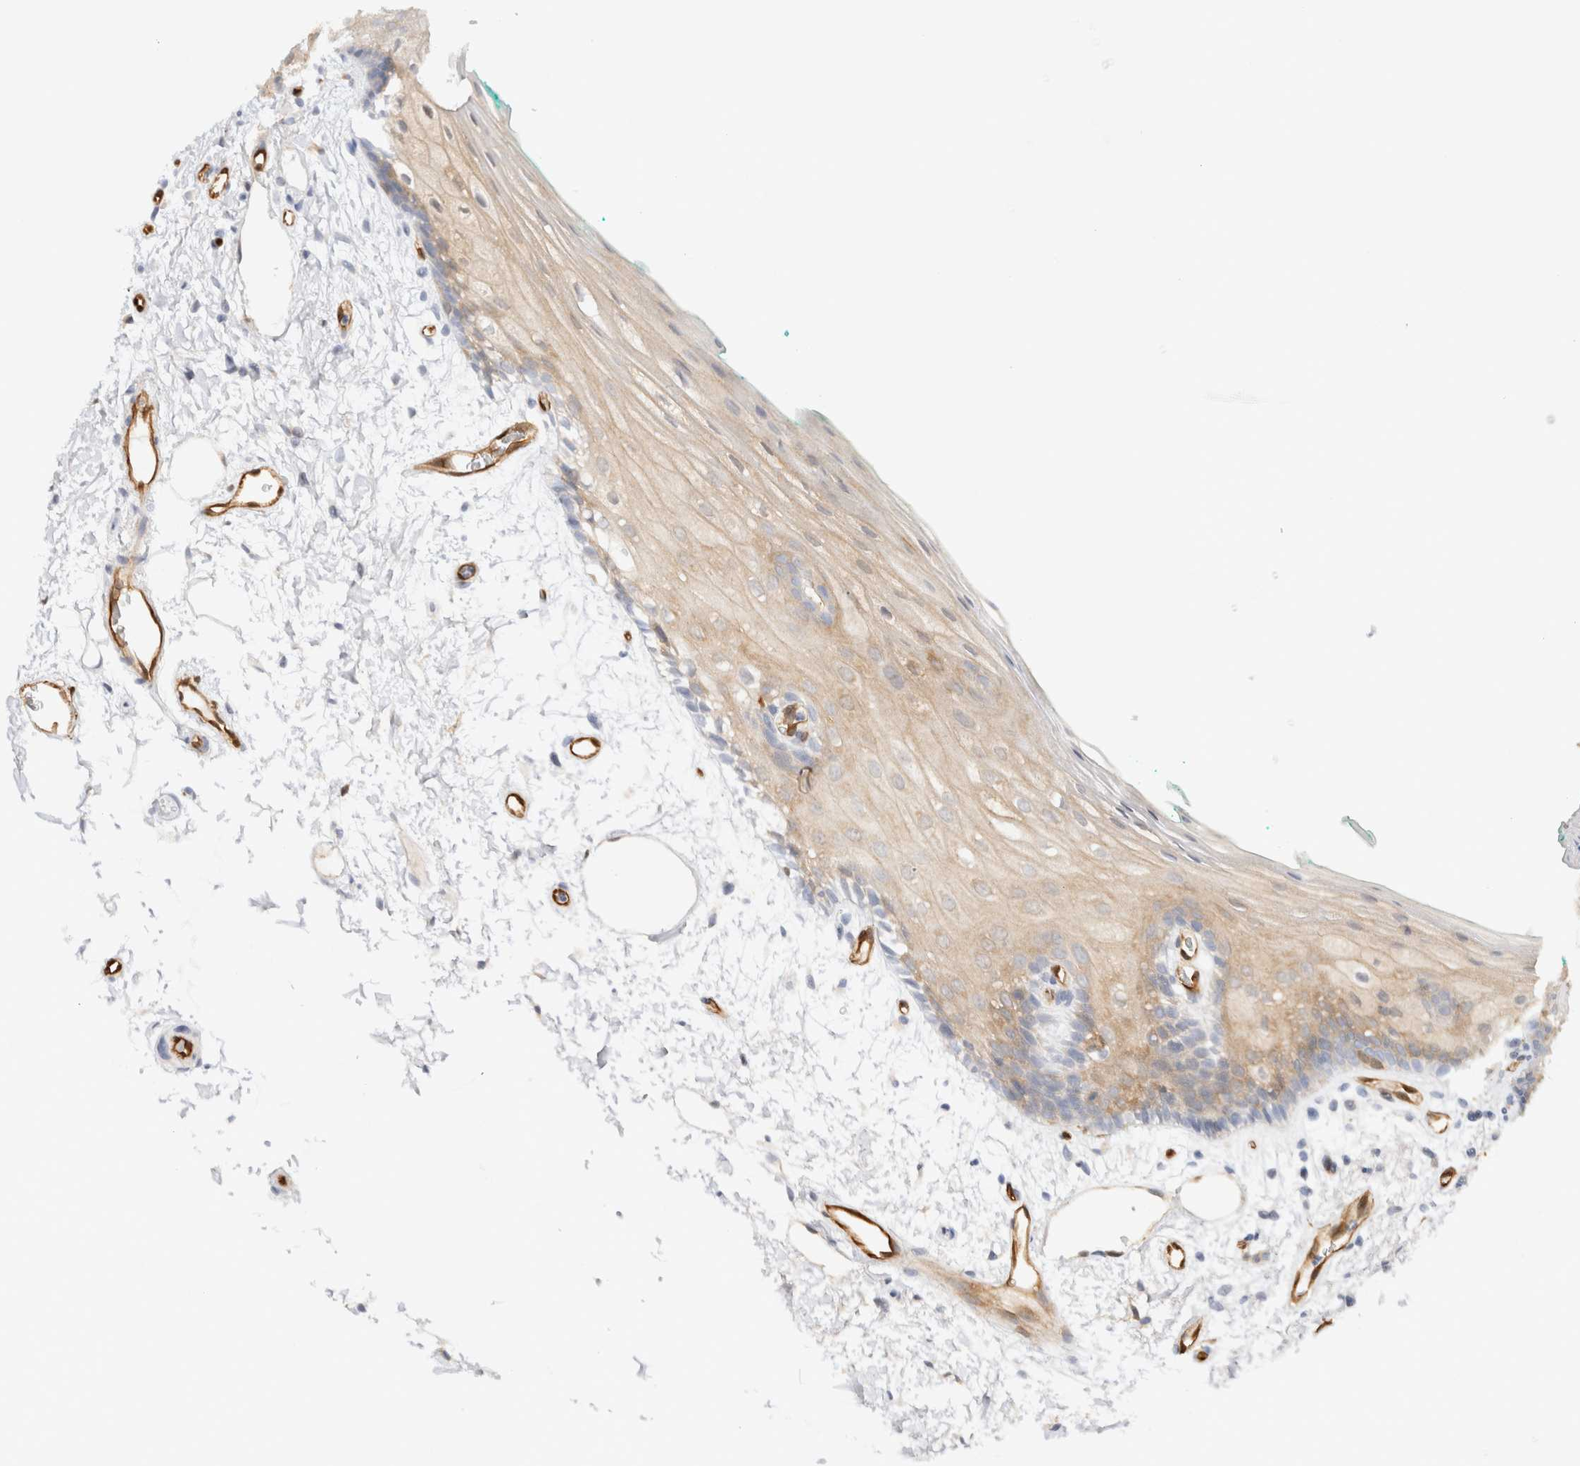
{"staining": {"intensity": "weak", "quantity": ">75%", "location": "cytoplasmic/membranous"}, "tissue": "oral mucosa", "cell_type": "Squamous epithelial cells", "image_type": "normal", "snomed": [{"axis": "morphology", "description": "Normal tissue, NOS"}, {"axis": "topography", "description": "Skeletal muscle"}, {"axis": "topography", "description": "Oral tissue"}, {"axis": "topography", "description": "Peripheral nerve tissue"}], "caption": "Immunohistochemistry (DAB (3,3'-diaminobenzidine)) staining of unremarkable human oral mucosa displays weak cytoplasmic/membranous protein expression in approximately >75% of squamous epithelial cells.", "gene": "LMCD1", "patient": {"sex": "female", "age": 84}}